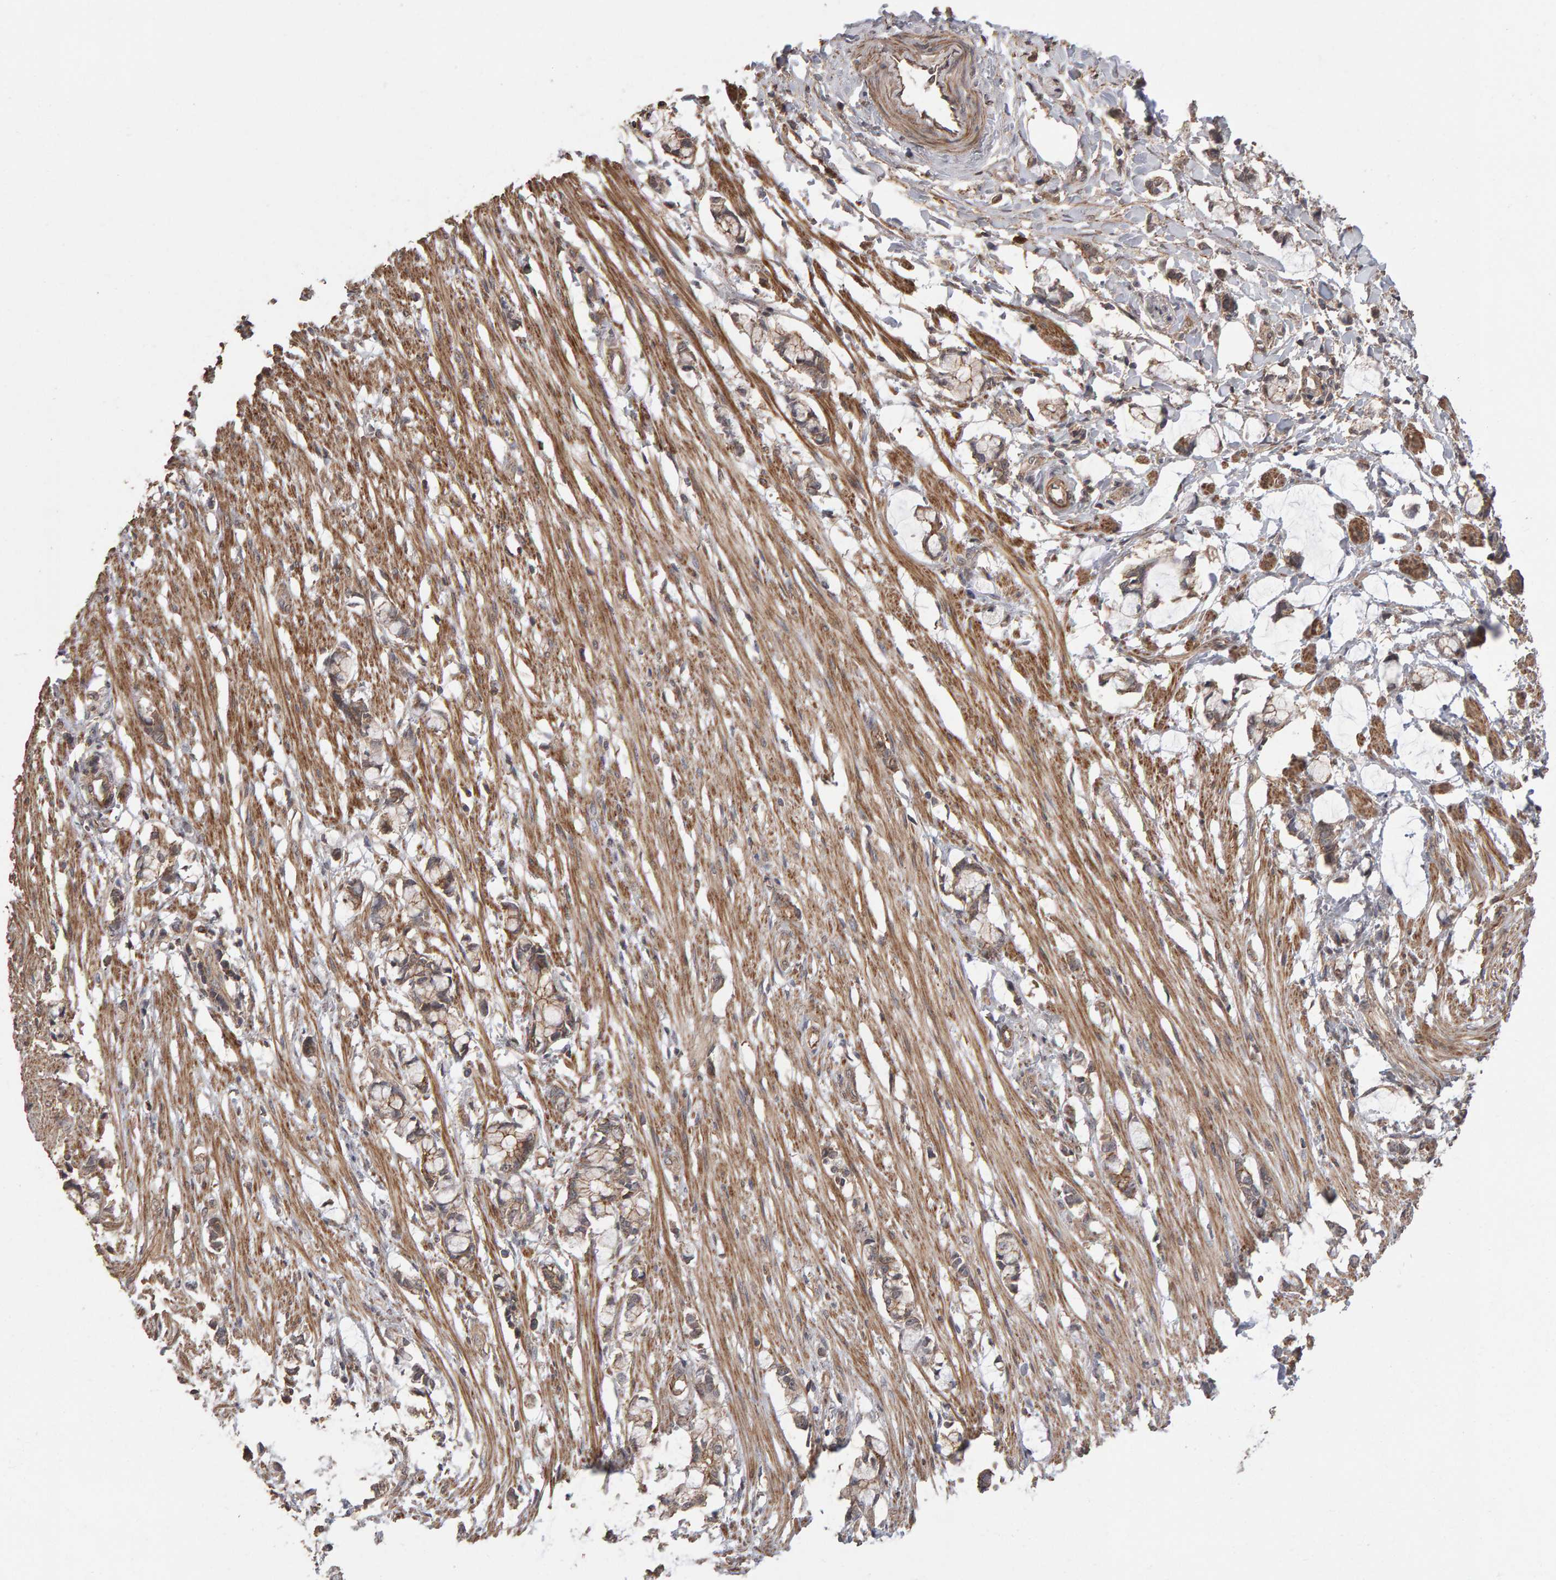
{"staining": {"intensity": "moderate", "quantity": ">75%", "location": "cytoplasmic/membranous"}, "tissue": "smooth muscle", "cell_type": "Smooth muscle cells", "image_type": "normal", "snomed": [{"axis": "morphology", "description": "Normal tissue, NOS"}, {"axis": "morphology", "description": "Adenocarcinoma, NOS"}, {"axis": "topography", "description": "Smooth muscle"}, {"axis": "topography", "description": "Colon"}], "caption": "Protein staining shows moderate cytoplasmic/membranous positivity in approximately >75% of smooth muscle cells in normal smooth muscle. Nuclei are stained in blue.", "gene": "SCRIB", "patient": {"sex": "male", "age": 14}}